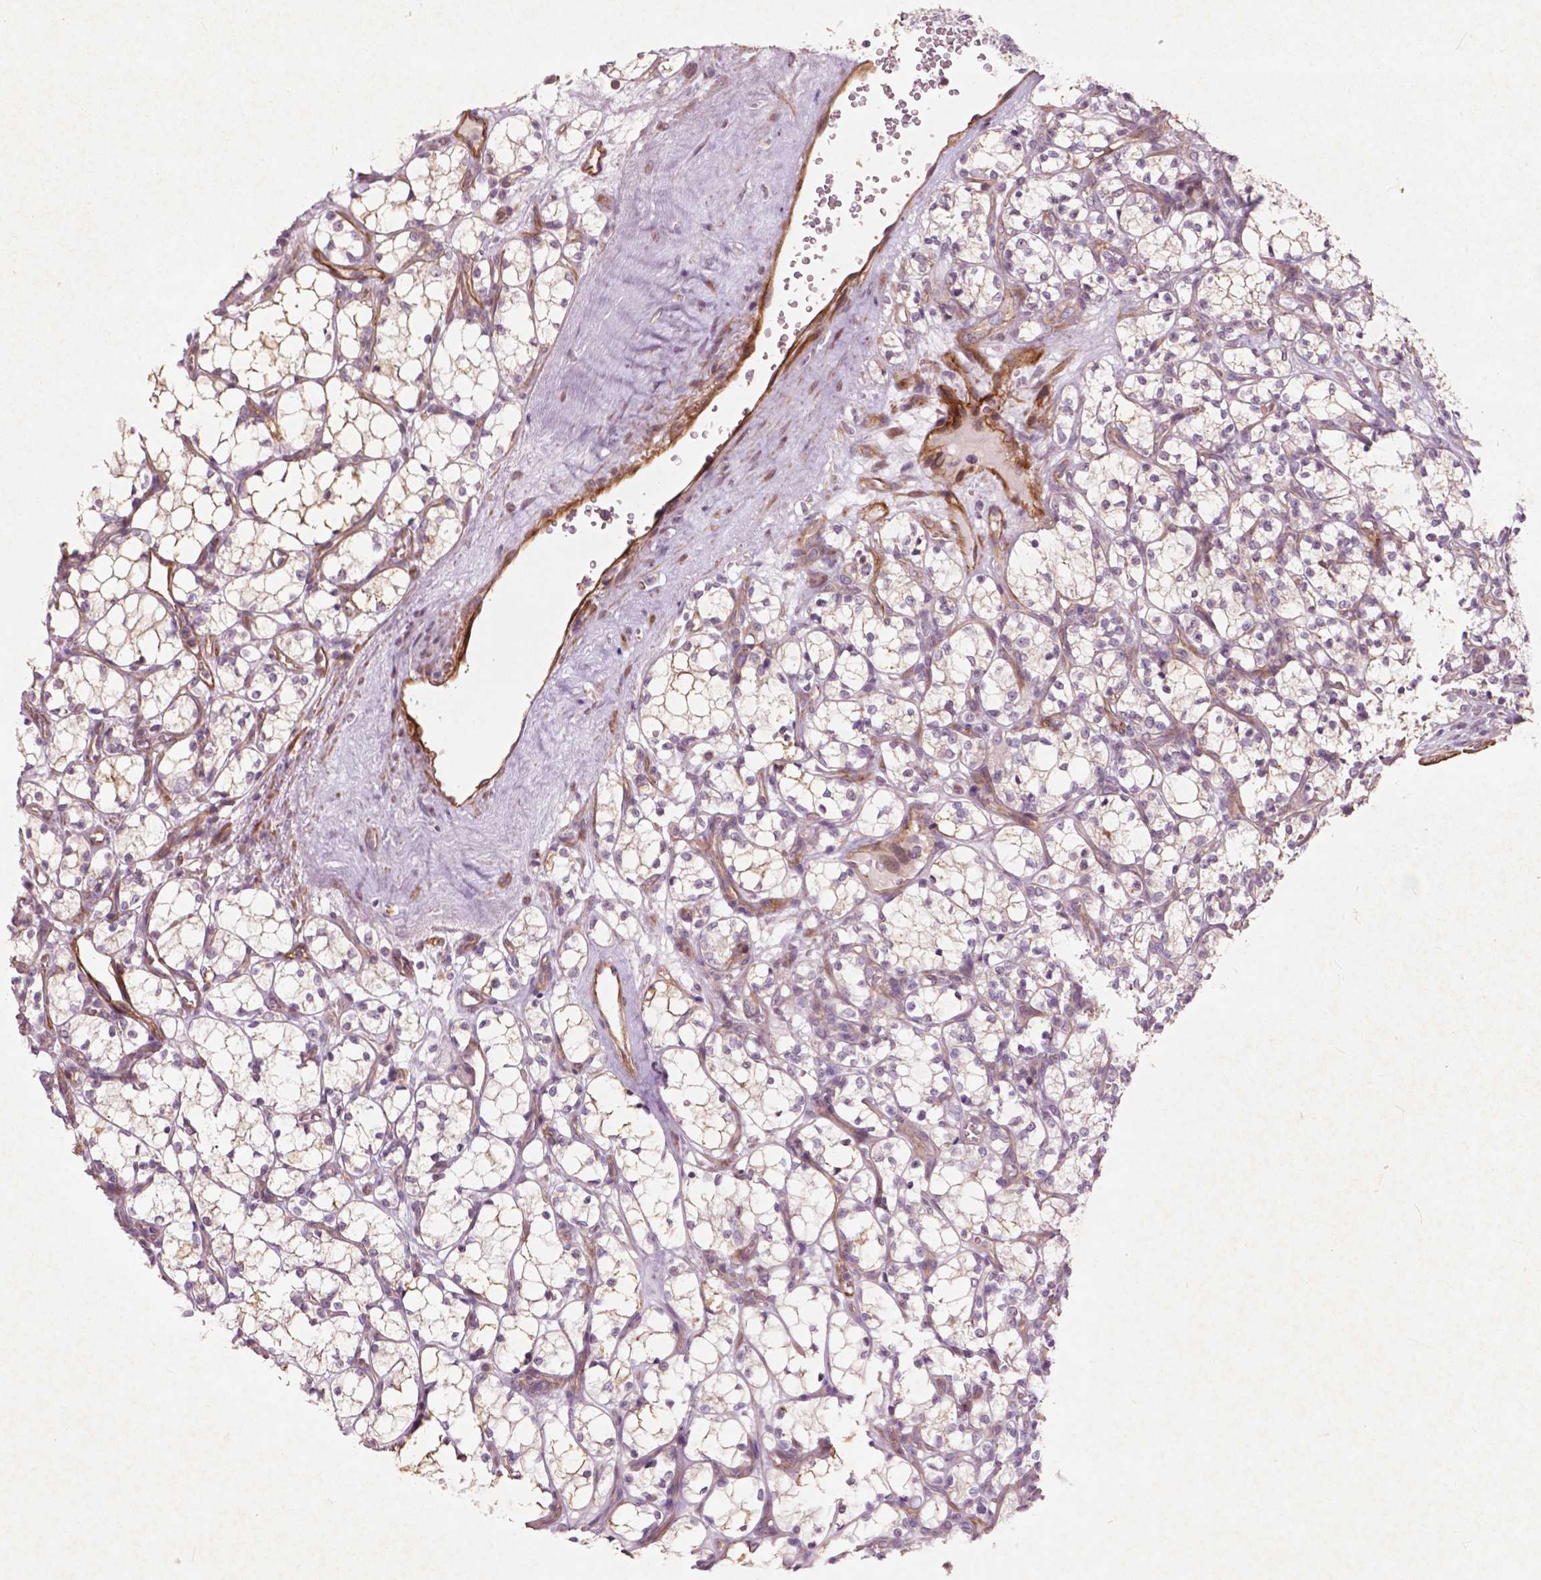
{"staining": {"intensity": "negative", "quantity": "none", "location": "none"}, "tissue": "renal cancer", "cell_type": "Tumor cells", "image_type": "cancer", "snomed": [{"axis": "morphology", "description": "Adenocarcinoma, NOS"}, {"axis": "topography", "description": "Kidney"}], "caption": "Immunohistochemistry histopathology image of human adenocarcinoma (renal) stained for a protein (brown), which reveals no expression in tumor cells. The staining is performed using DAB (3,3'-diaminobenzidine) brown chromogen with nuclei counter-stained in using hematoxylin.", "gene": "RFPL4B", "patient": {"sex": "female", "age": 69}}